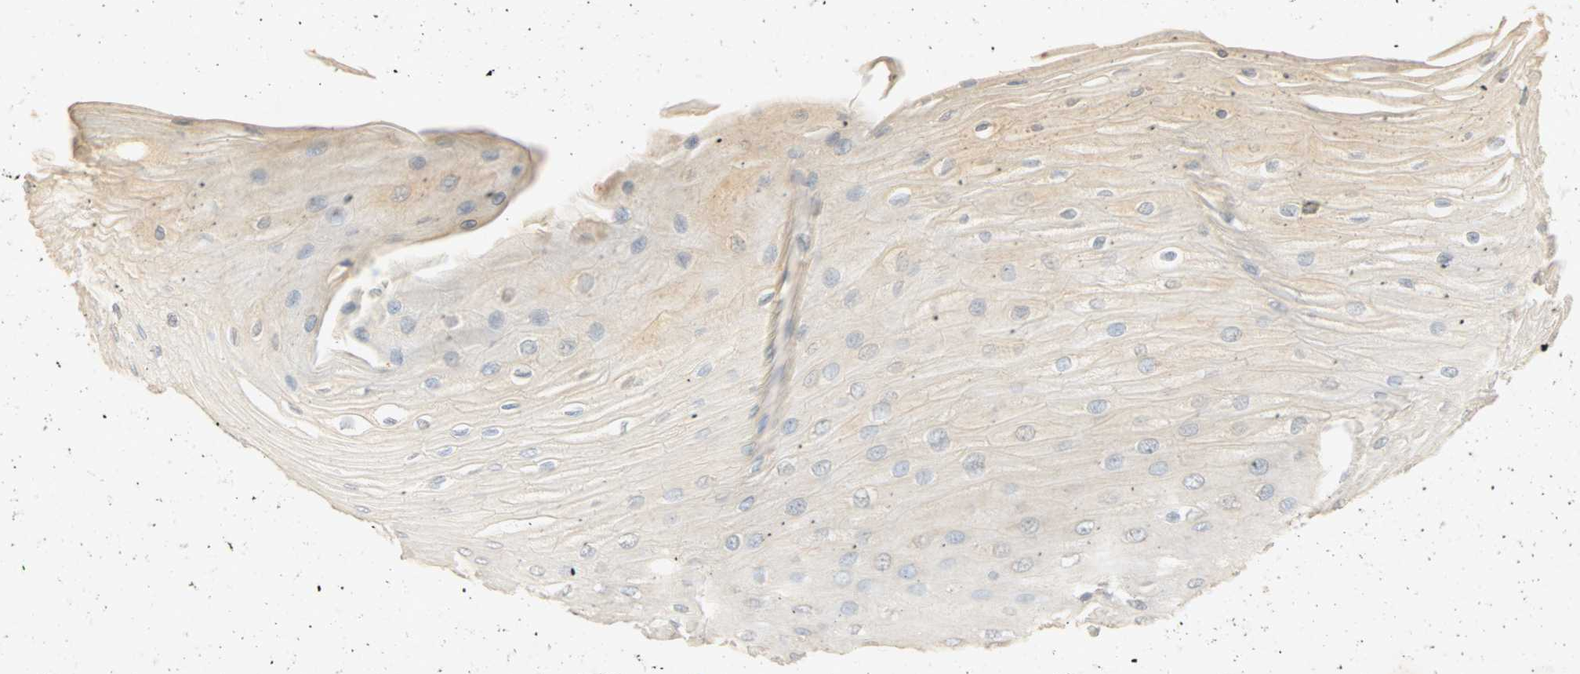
{"staining": {"intensity": "weak", "quantity": "<25%", "location": "cytoplasmic/membranous"}, "tissue": "esophagus", "cell_type": "Squamous epithelial cells", "image_type": "normal", "snomed": [{"axis": "morphology", "description": "Normal tissue, NOS"}, {"axis": "morphology", "description": "Squamous cell carcinoma, NOS"}, {"axis": "topography", "description": "Esophagus"}], "caption": "Immunohistochemistry of normal esophagus displays no positivity in squamous epithelial cells. Brightfield microscopy of immunohistochemistry (IHC) stained with DAB (brown) and hematoxylin (blue), captured at high magnification.", "gene": "SELENBP1", "patient": {"sex": "male", "age": 65}}